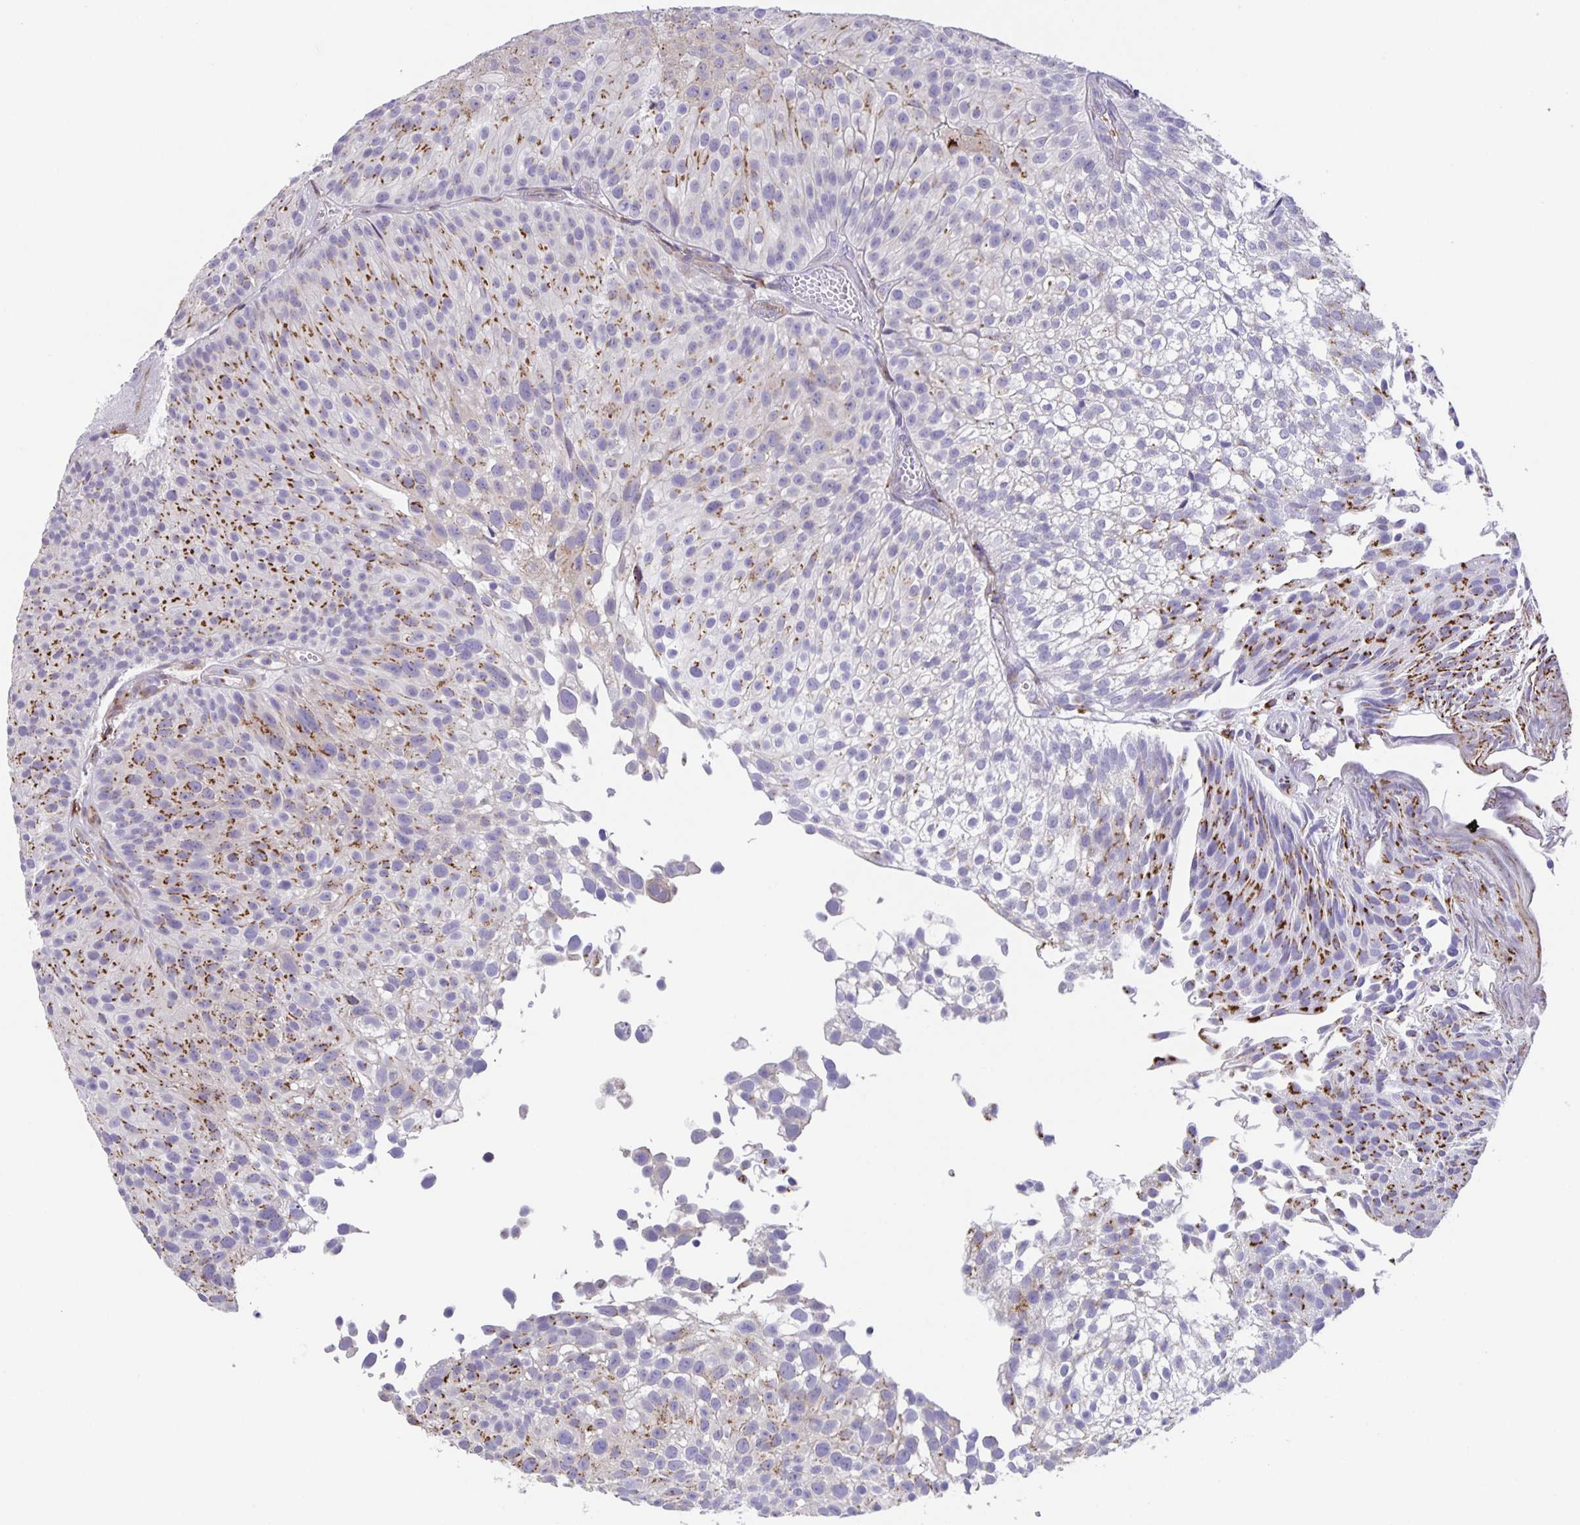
{"staining": {"intensity": "strong", "quantity": "25%-75%", "location": "cytoplasmic/membranous"}, "tissue": "urothelial cancer", "cell_type": "Tumor cells", "image_type": "cancer", "snomed": [{"axis": "morphology", "description": "Urothelial carcinoma, Low grade"}, {"axis": "topography", "description": "Urinary bladder"}], "caption": "Urothelial cancer stained with immunohistochemistry (IHC) reveals strong cytoplasmic/membranous staining in approximately 25%-75% of tumor cells.", "gene": "PRR36", "patient": {"sex": "male", "age": 70}}